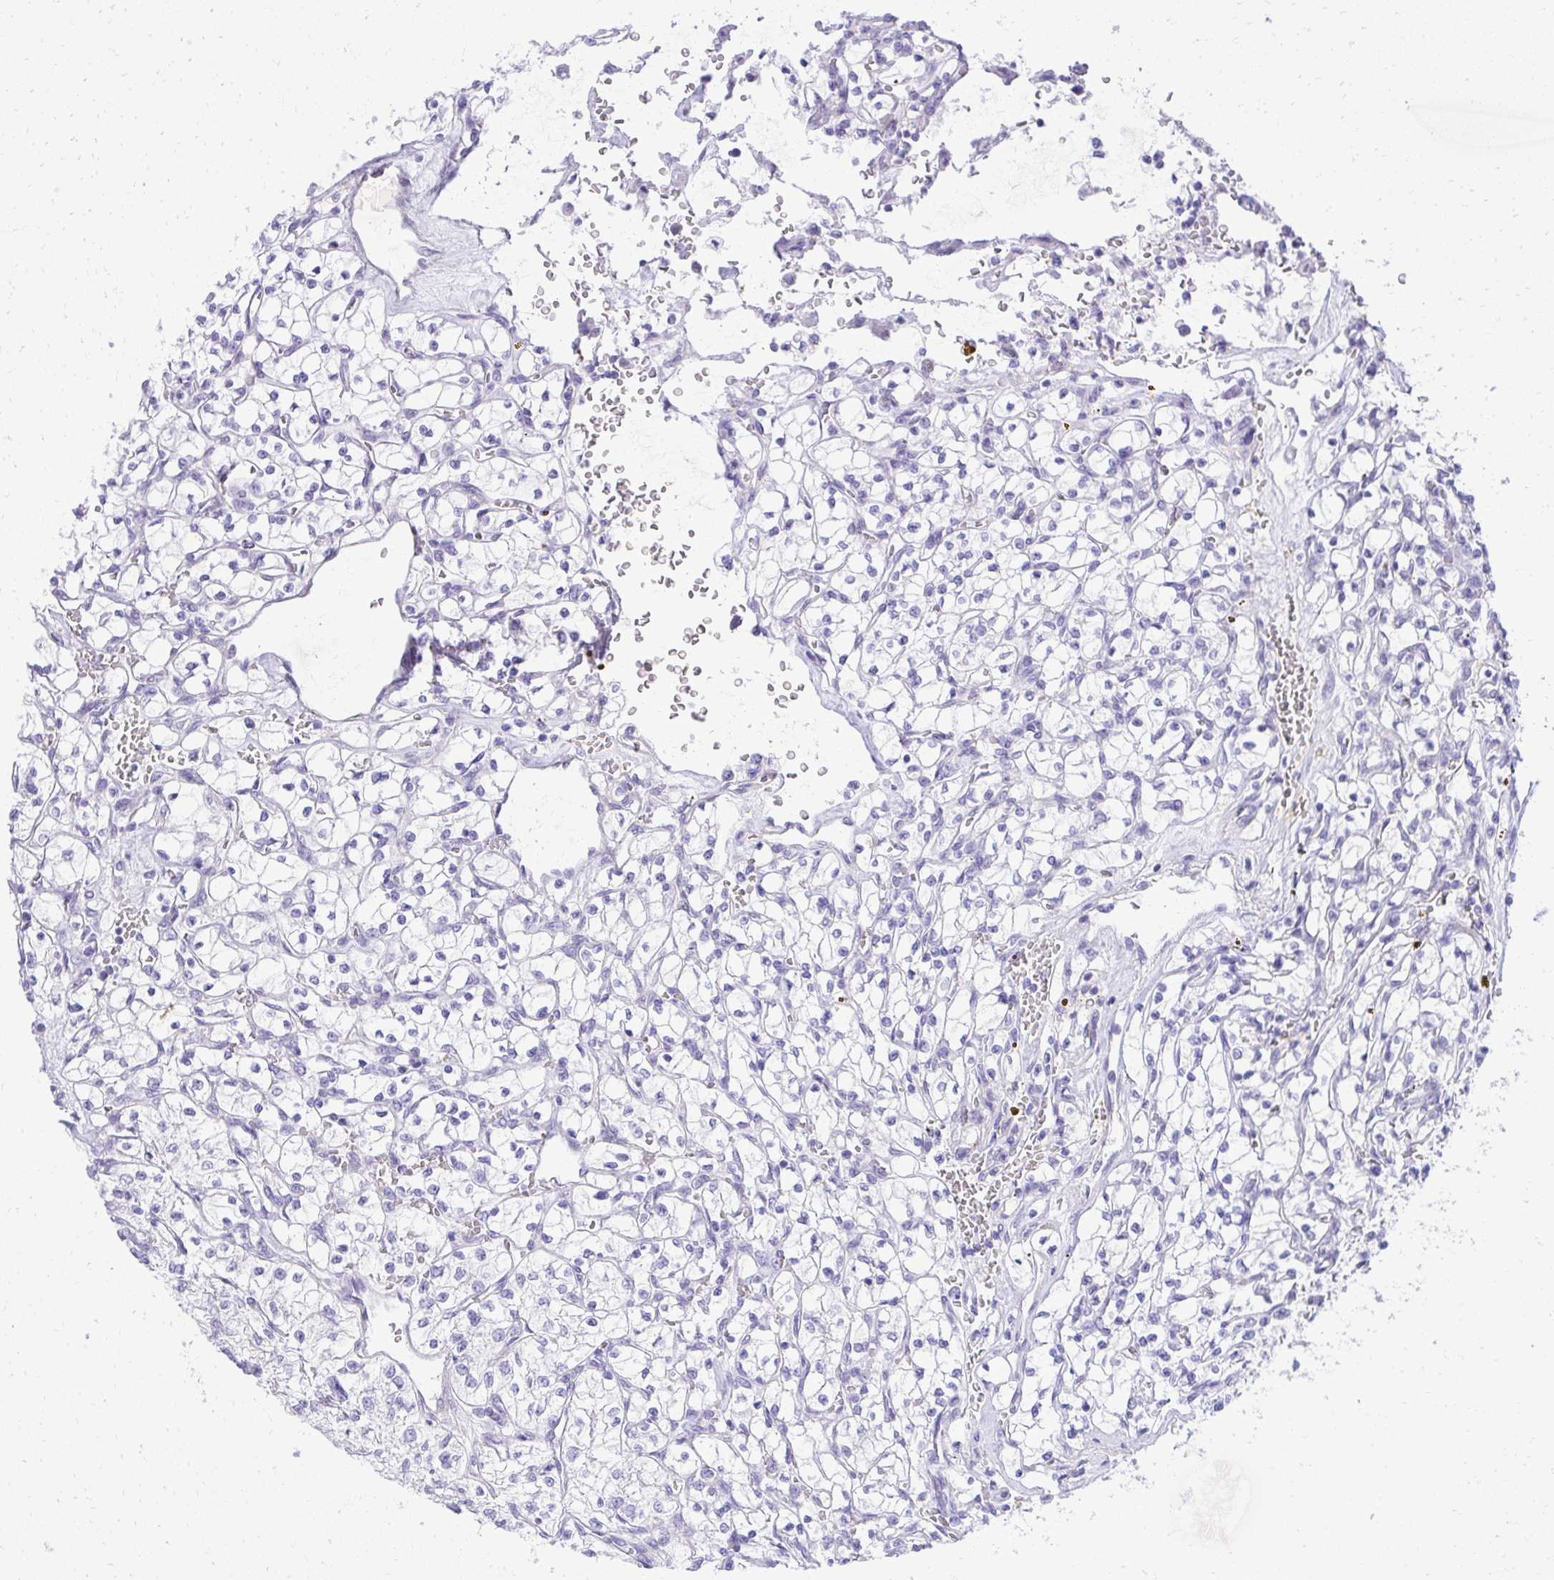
{"staining": {"intensity": "negative", "quantity": "none", "location": "none"}, "tissue": "renal cancer", "cell_type": "Tumor cells", "image_type": "cancer", "snomed": [{"axis": "morphology", "description": "Adenocarcinoma, NOS"}, {"axis": "topography", "description": "Kidney"}], "caption": "Immunohistochemistry photomicrograph of neoplastic tissue: renal cancer stained with DAB displays no significant protein staining in tumor cells.", "gene": "PITPNM3", "patient": {"sex": "female", "age": 64}}